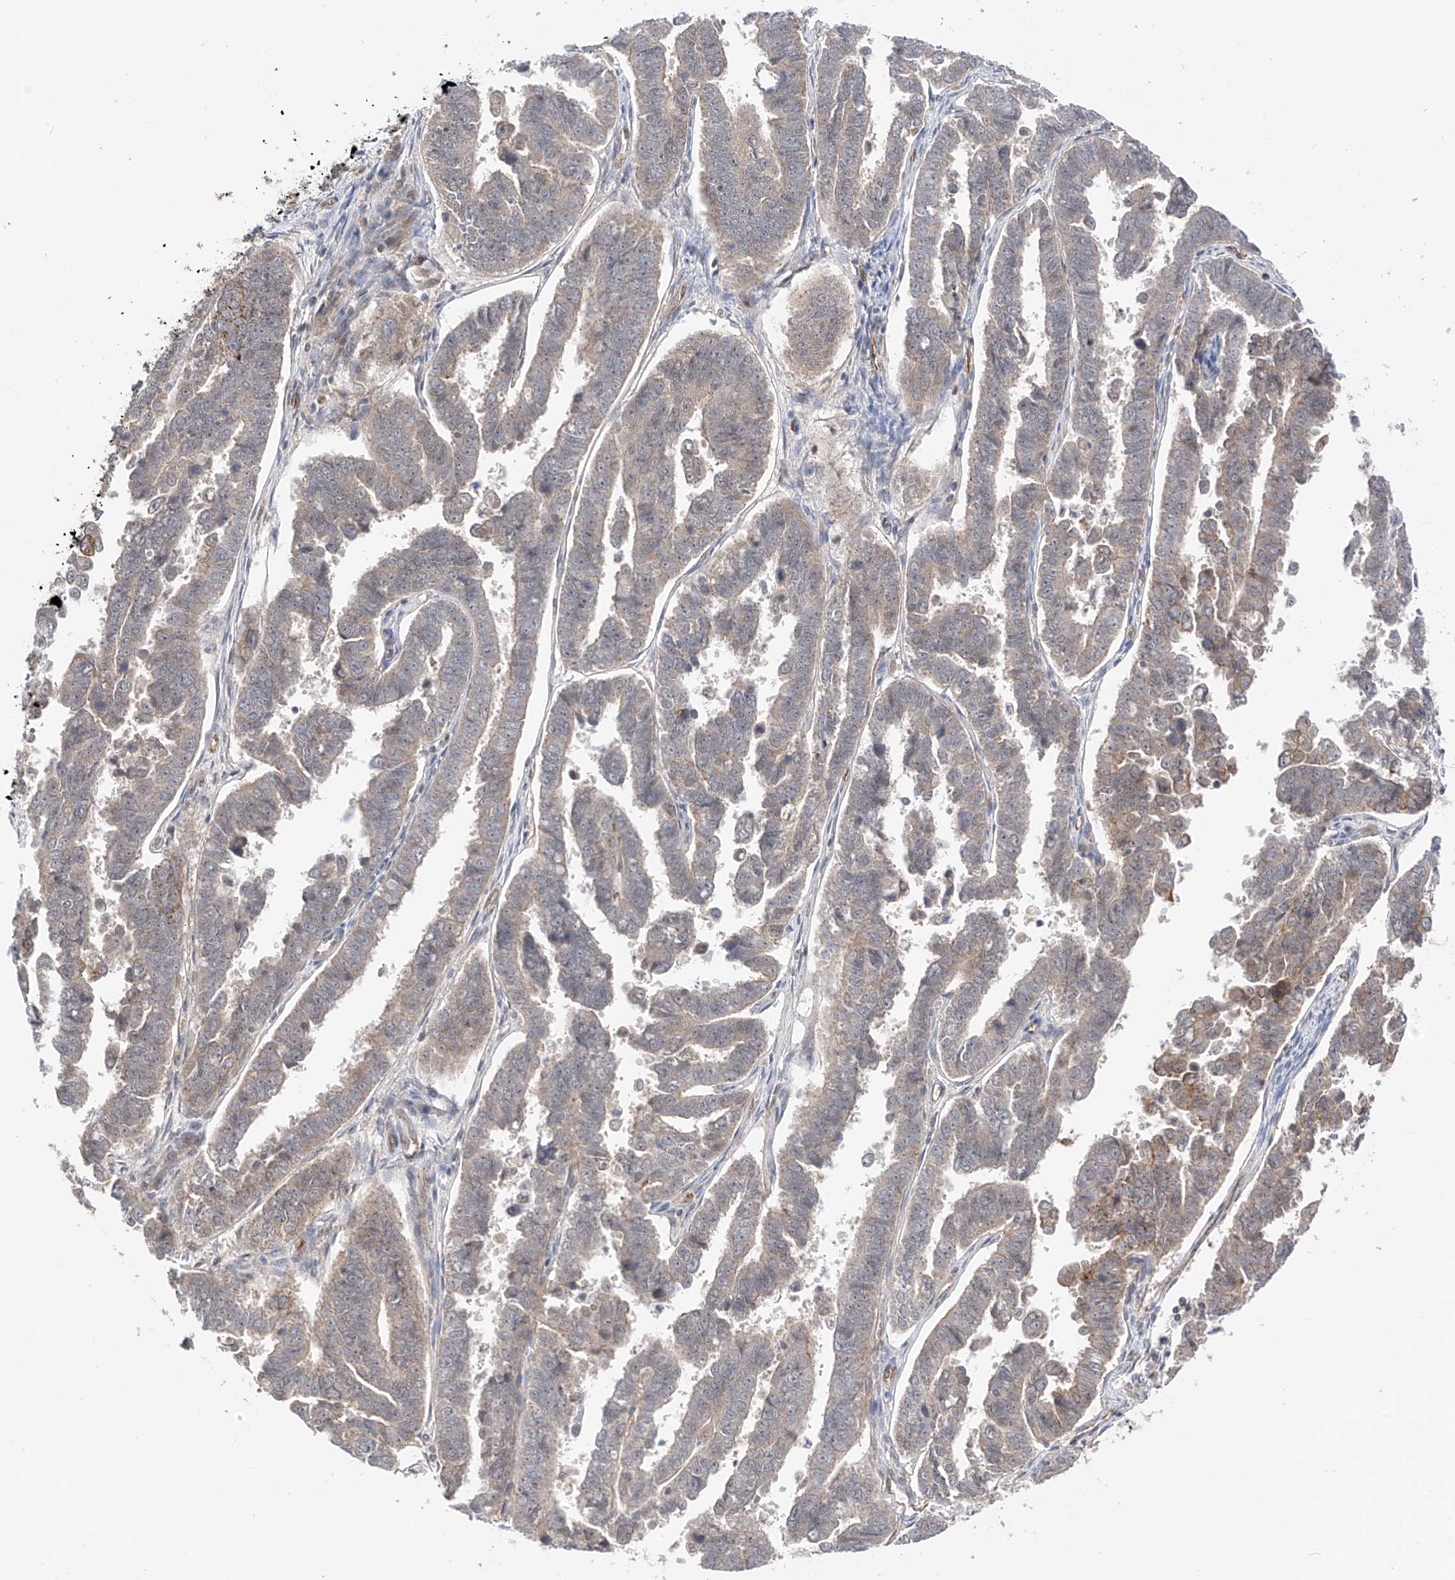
{"staining": {"intensity": "moderate", "quantity": "<25%", "location": "cytoplasmic/membranous"}, "tissue": "endometrial cancer", "cell_type": "Tumor cells", "image_type": "cancer", "snomed": [{"axis": "morphology", "description": "Adenocarcinoma, NOS"}, {"axis": "topography", "description": "Endometrium"}], "caption": "Immunohistochemical staining of human endometrial adenocarcinoma displays moderate cytoplasmic/membranous protein staining in about <25% of tumor cells. (Brightfield microscopy of DAB IHC at high magnification).", "gene": "MRTFA", "patient": {"sex": "female", "age": 75}}